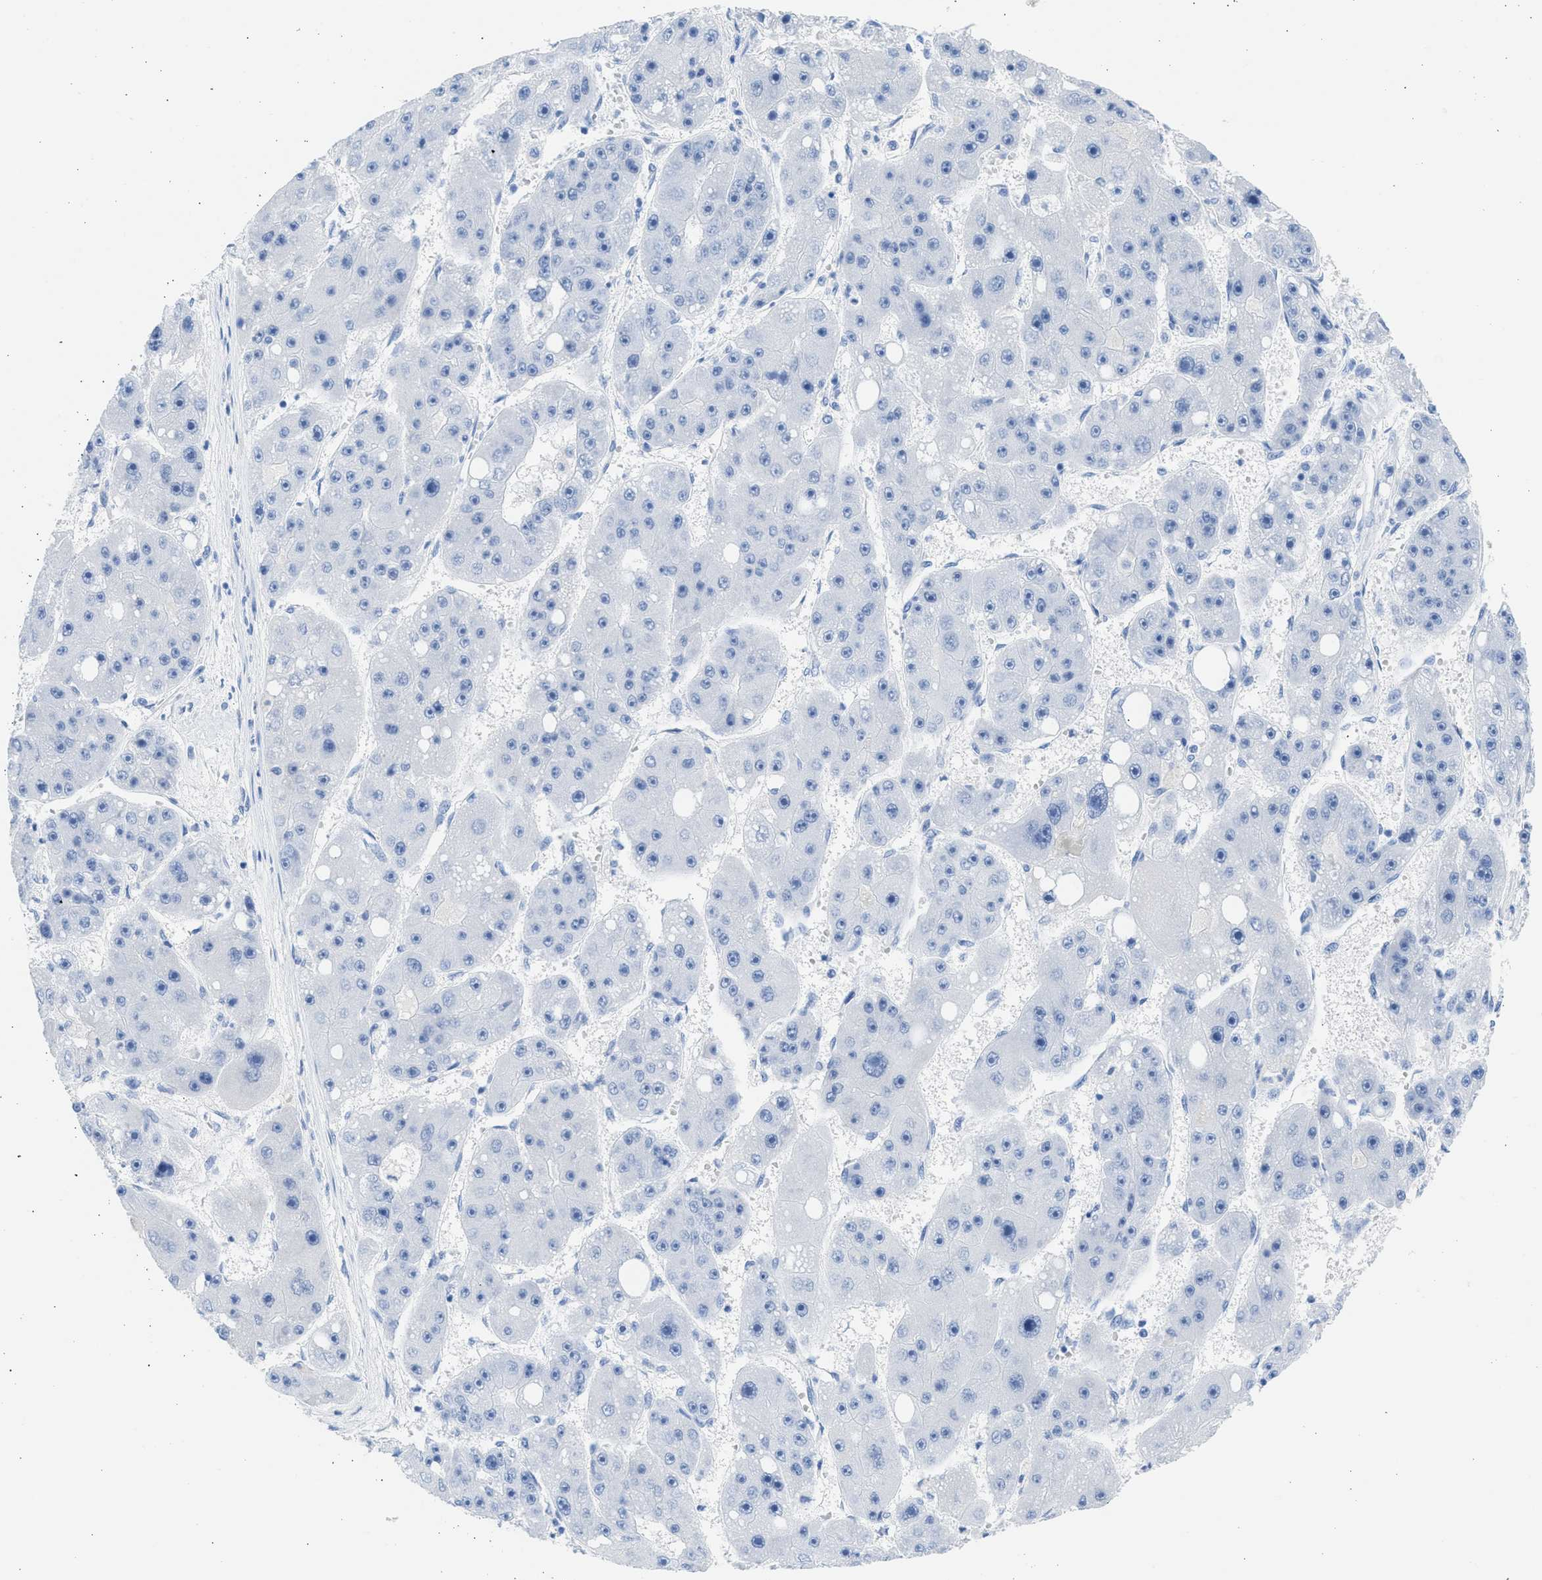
{"staining": {"intensity": "negative", "quantity": "none", "location": "none"}, "tissue": "liver cancer", "cell_type": "Tumor cells", "image_type": "cancer", "snomed": [{"axis": "morphology", "description": "Carcinoma, Hepatocellular, NOS"}, {"axis": "topography", "description": "Liver"}], "caption": "High magnification brightfield microscopy of liver cancer stained with DAB (3,3'-diaminobenzidine) (brown) and counterstained with hematoxylin (blue): tumor cells show no significant positivity. (DAB (3,3'-diaminobenzidine) IHC with hematoxylin counter stain).", "gene": "SPATA3", "patient": {"sex": "female", "age": 61}}